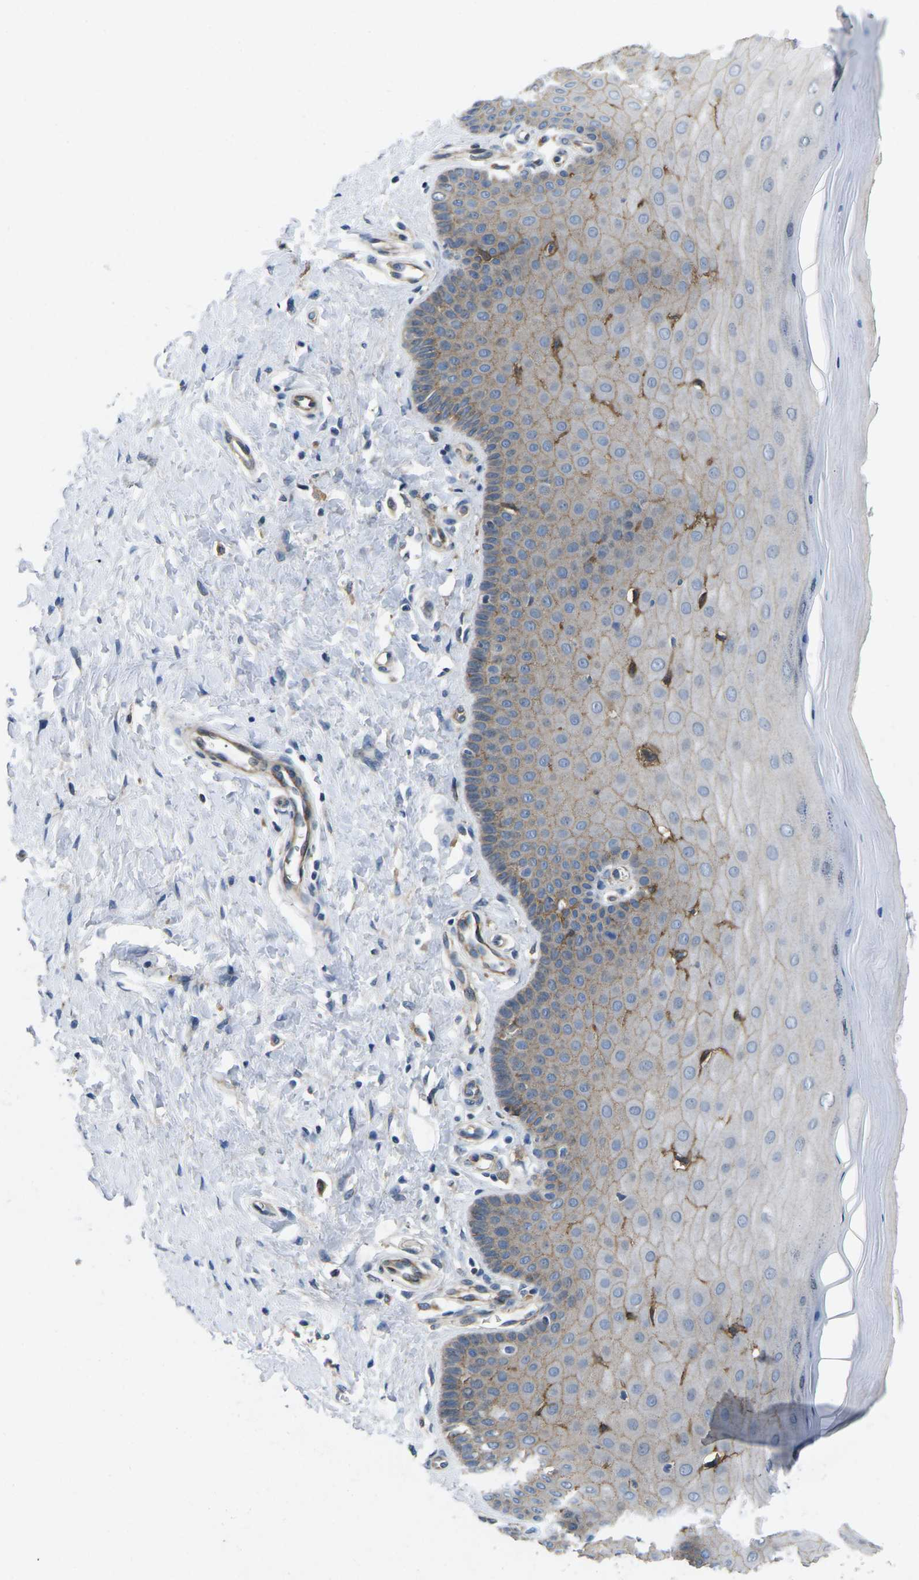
{"staining": {"intensity": "moderate", "quantity": ">75%", "location": "cytoplasmic/membranous"}, "tissue": "cervix", "cell_type": "Glandular cells", "image_type": "normal", "snomed": [{"axis": "morphology", "description": "Normal tissue, NOS"}, {"axis": "topography", "description": "Cervix"}], "caption": "IHC micrograph of unremarkable human cervix stained for a protein (brown), which displays medium levels of moderate cytoplasmic/membranous staining in about >75% of glandular cells.", "gene": "CTNND1", "patient": {"sex": "female", "age": 55}}